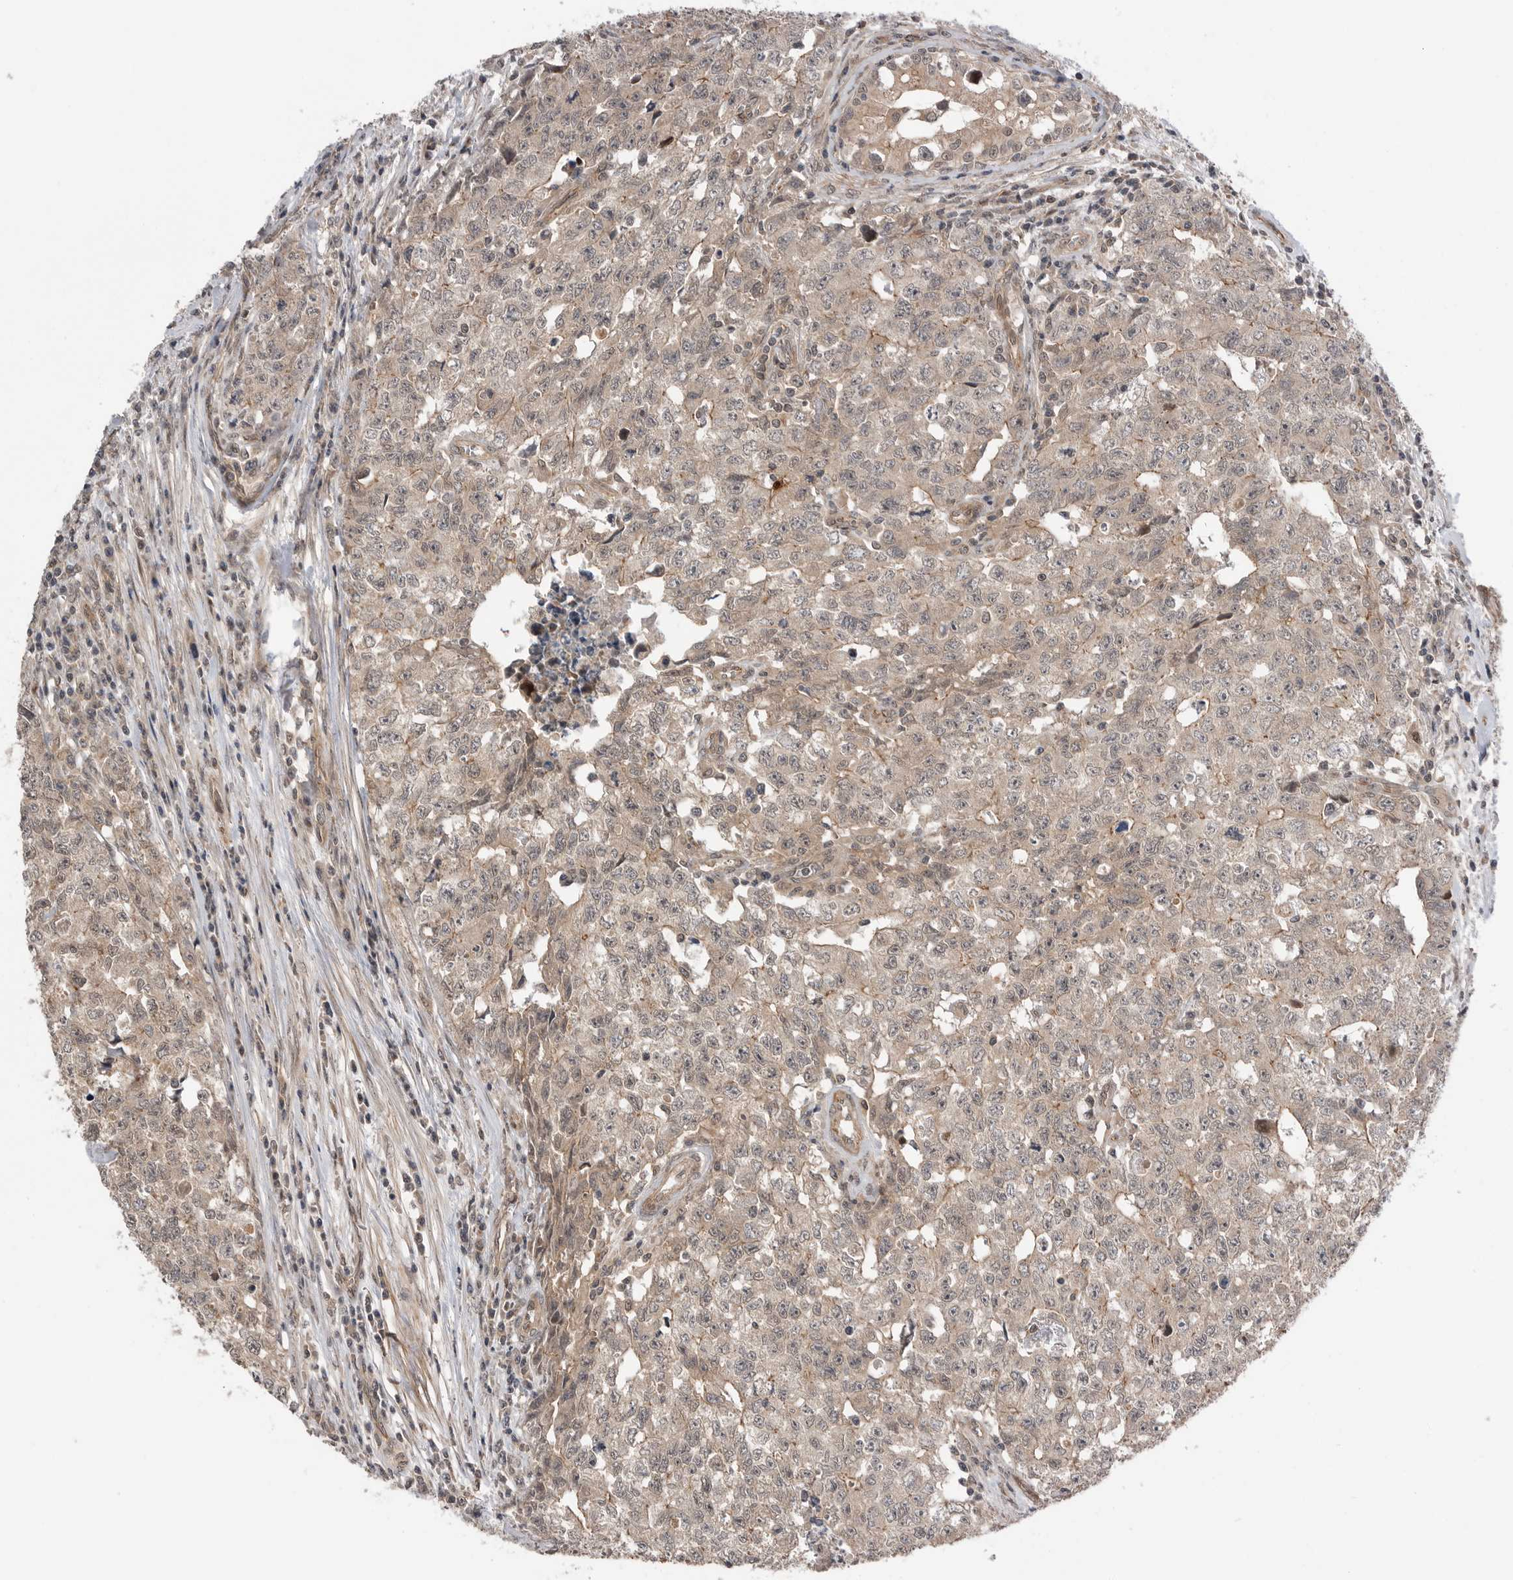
{"staining": {"intensity": "weak", "quantity": "25%-75%", "location": "cytoplasmic/membranous"}, "tissue": "testis cancer", "cell_type": "Tumor cells", "image_type": "cancer", "snomed": [{"axis": "morphology", "description": "Carcinoma, Embryonal, NOS"}, {"axis": "topography", "description": "Testis"}], "caption": "A photomicrograph of testis embryonal carcinoma stained for a protein exhibits weak cytoplasmic/membranous brown staining in tumor cells.", "gene": "PEAK1", "patient": {"sex": "male", "age": 28}}